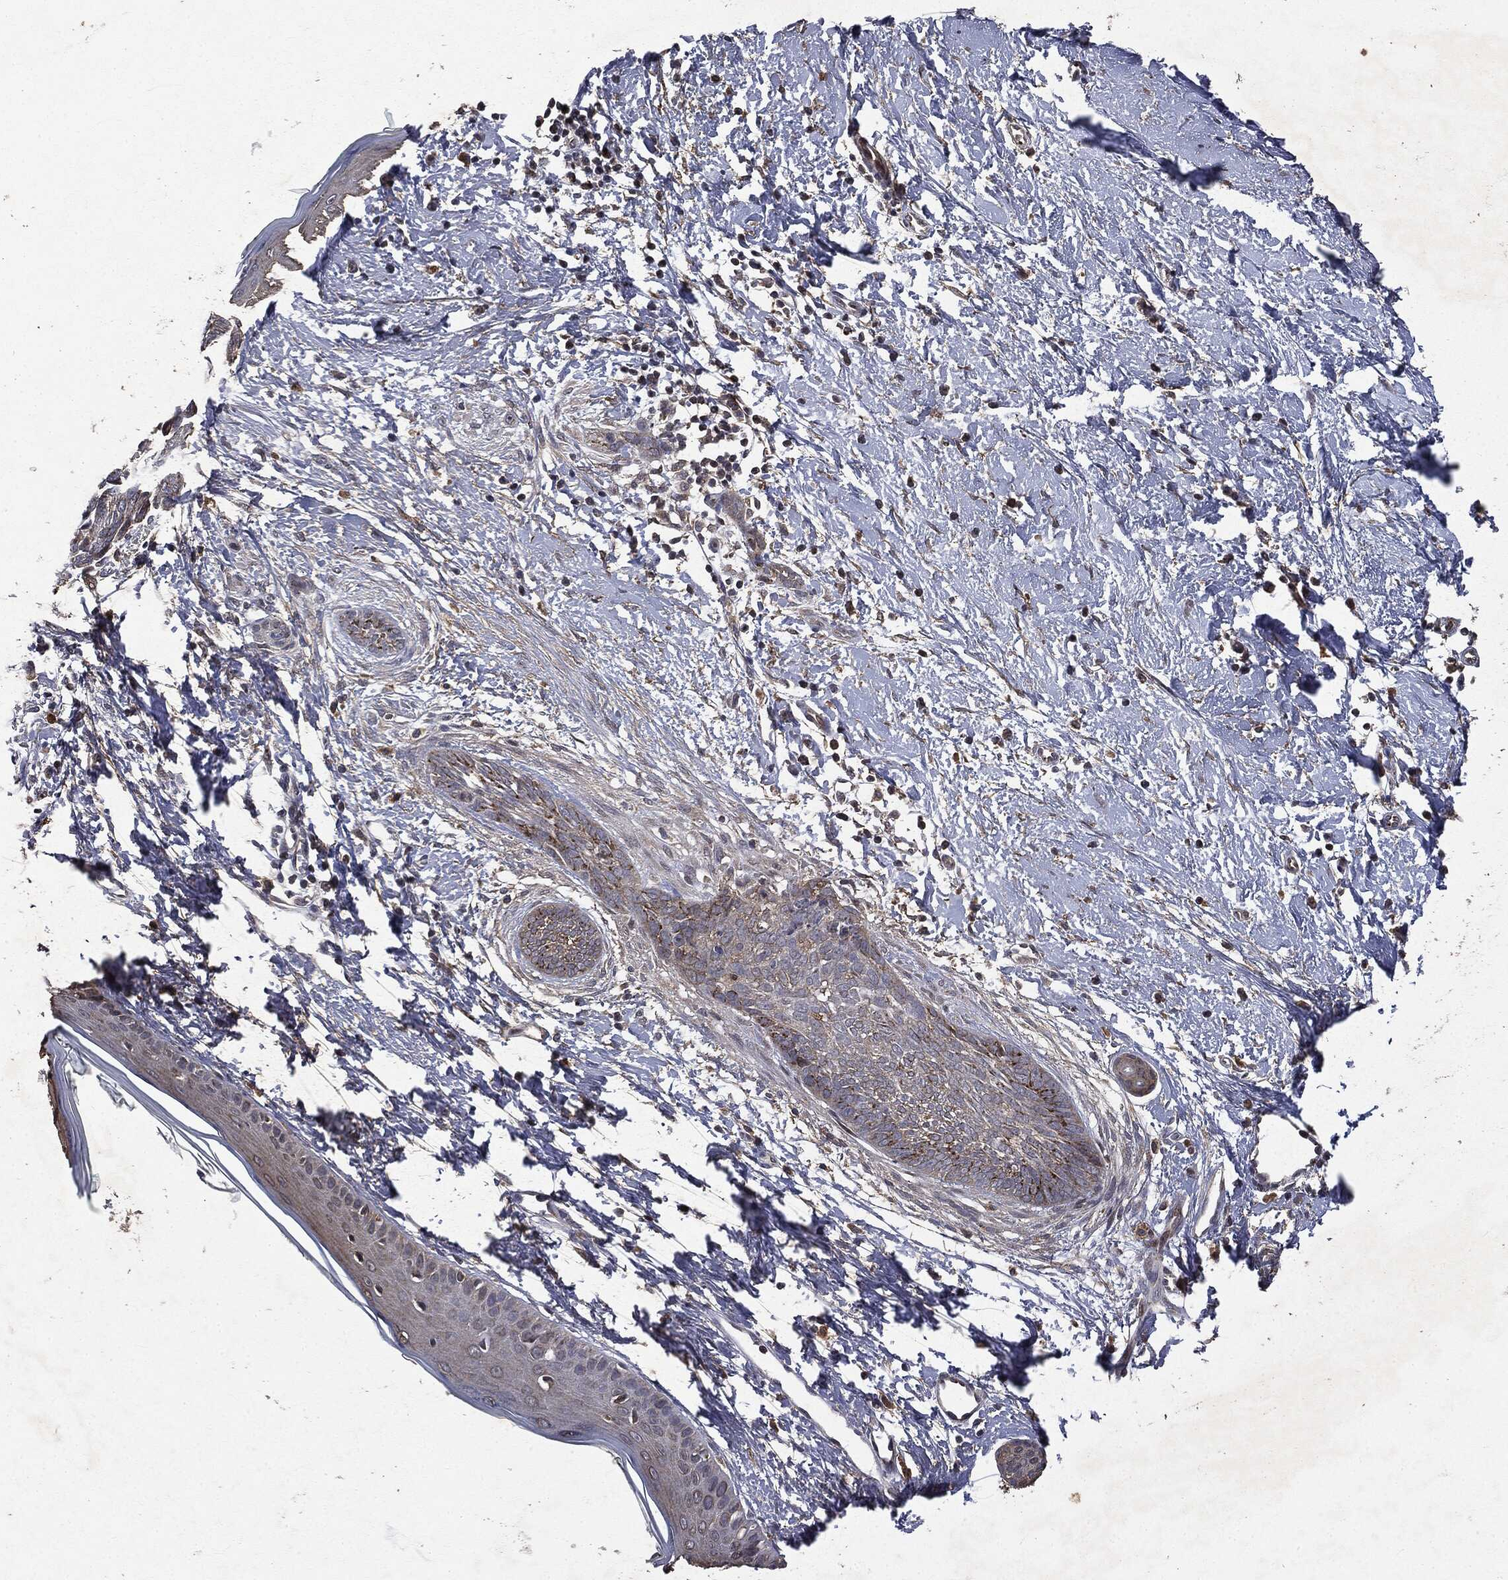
{"staining": {"intensity": "strong", "quantity": "25%-75%", "location": "cytoplasmic/membranous"}, "tissue": "skin cancer", "cell_type": "Tumor cells", "image_type": "cancer", "snomed": [{"axis": "morphology", "description": "Basal cell carcinoma"}, {"axis": "topography", "description": "Skin"}], "caption": "Protein staining reveals strong cytoplasmic/membranous expression in about 25%-75% of tumor cells in skin cancer (basal cell carcinoma).", "gene": "PLPPR2", "patient": {"sex": "female", "age": 65}}